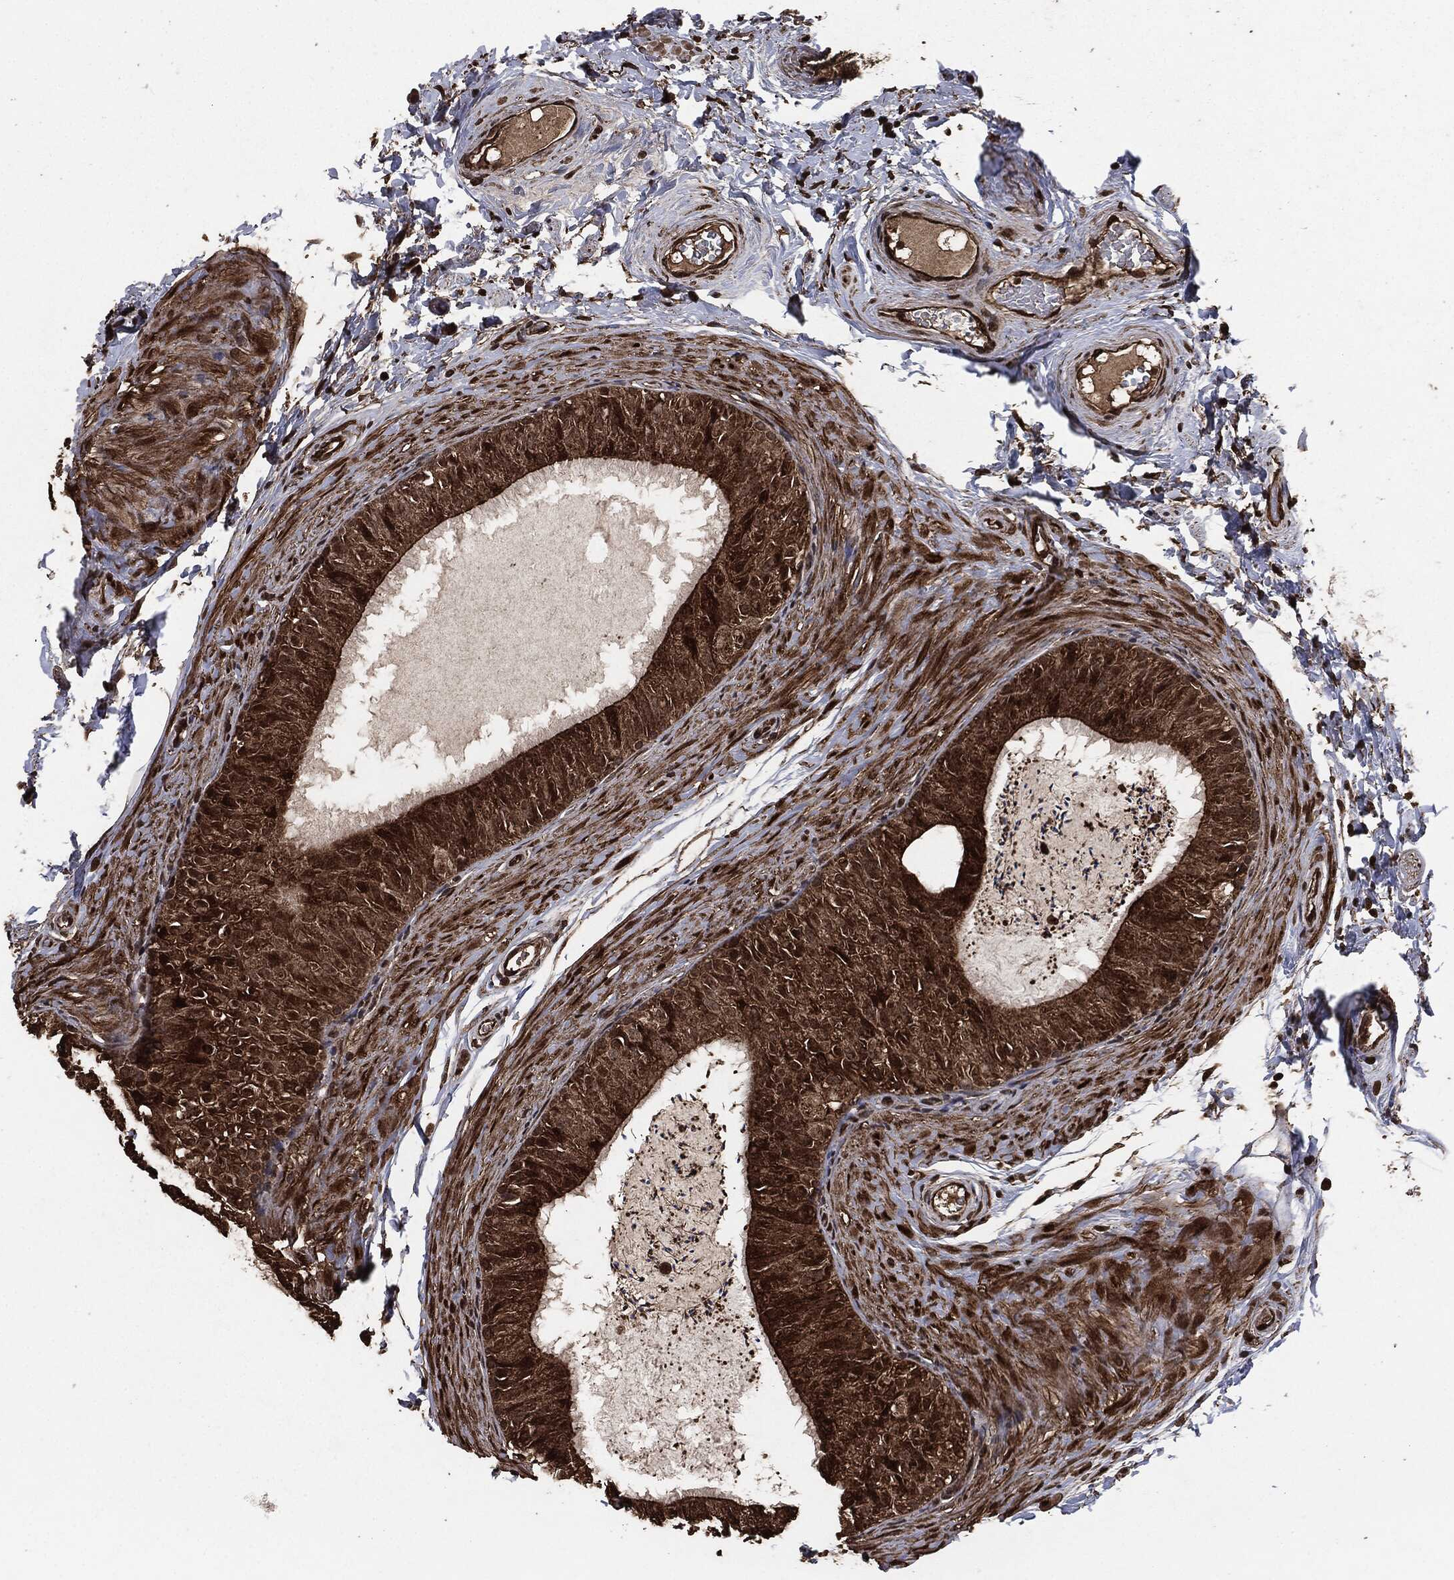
{"staining": {"intensity": "strong", "quantity": "25%-75%", "location": "cytoplasmic/membranous,nuclear"}, "tissue": "epididymis", "cell_type": "Glandular cells", "image_type": "normal", "snomed": [{"axis": "morphology", "description": "Normal tissue, NOS"}, {"axis": "topography", "description": "Epididymis"}], "caption": "Glandular cells show high levels of strong cytoplasmic/membranous,nuclear positivity in about 25%-75% of cells in benign epididymis.", "gene": "EGFR", "patient": {"sex": "male", "age": 34}}